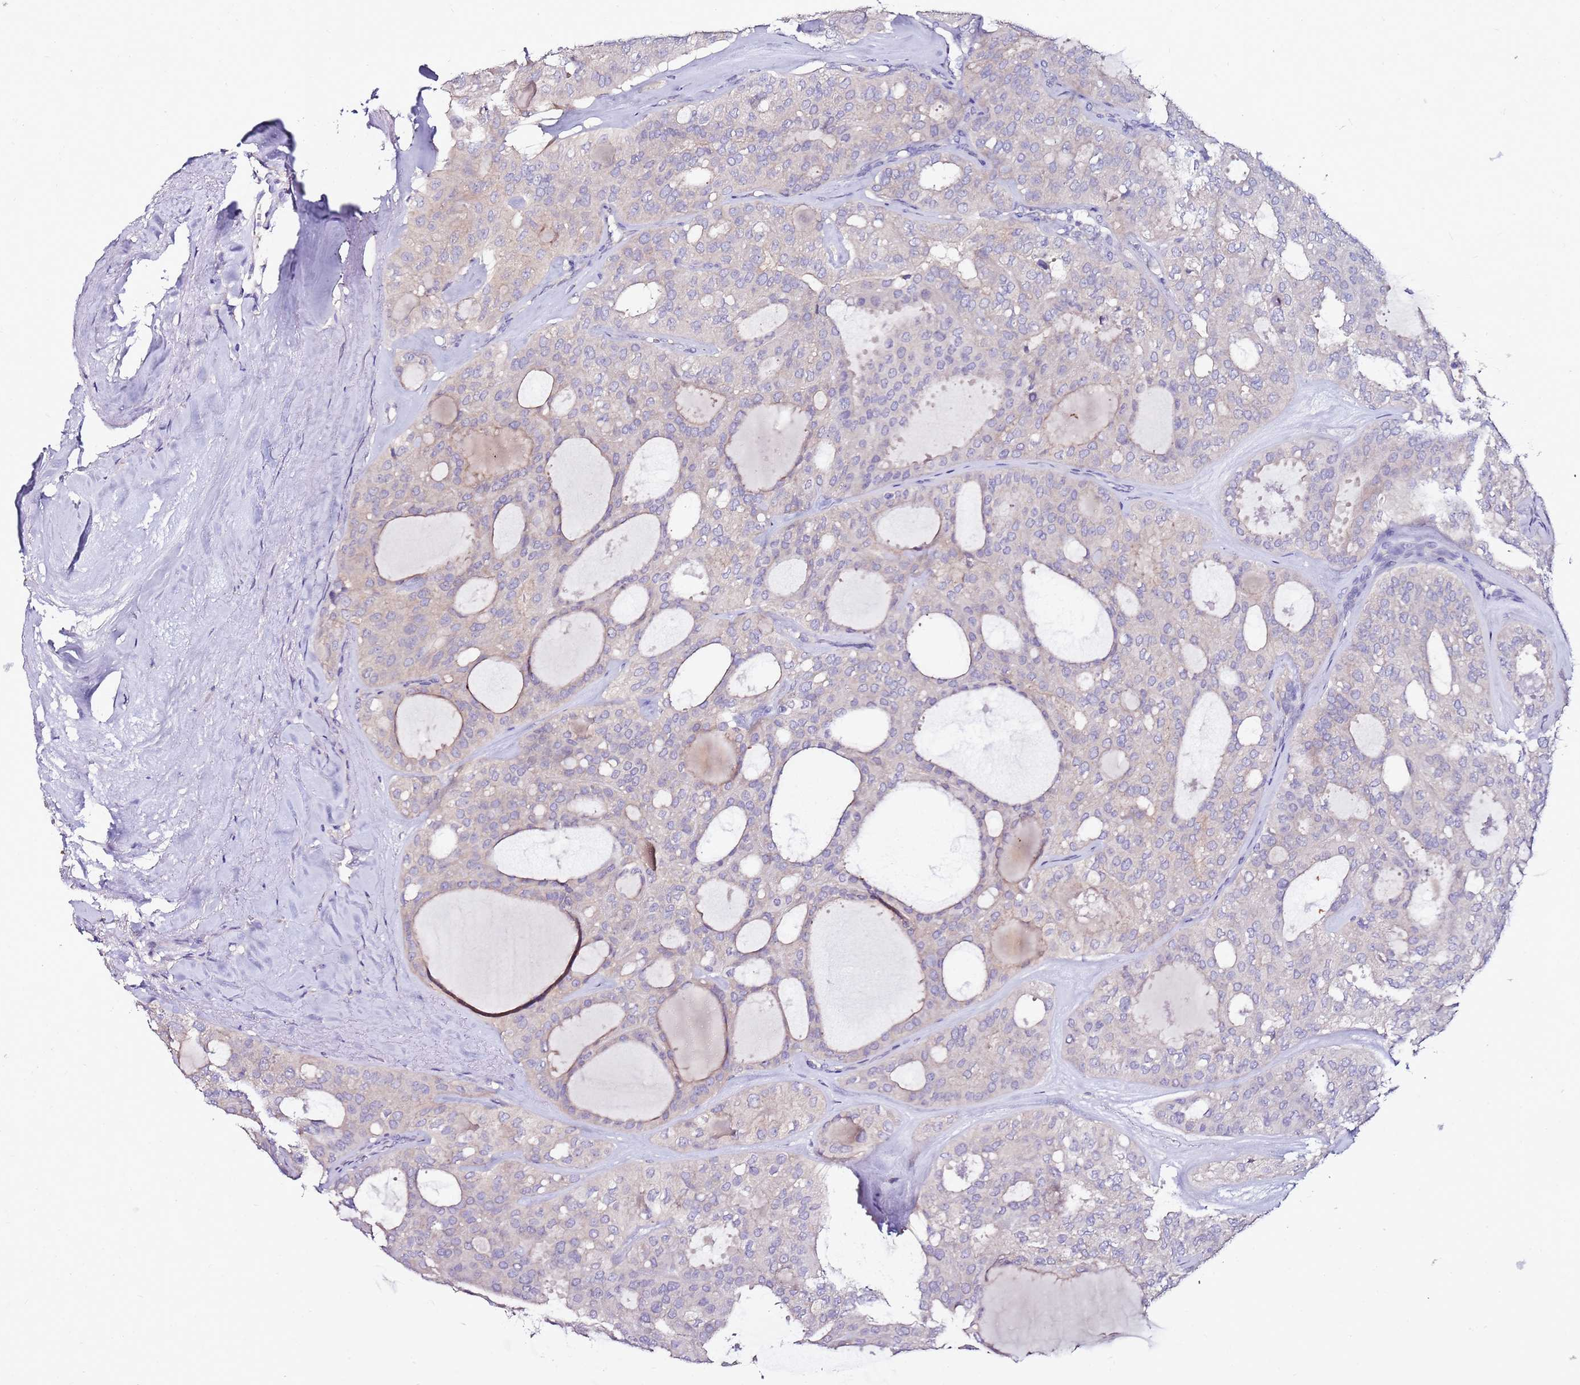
{"staining": {"intensity": "negative", "quantity": "none", "location": "none"}, "tissue": "thyroid cancer", "cell_type": "Tumor cells", "image_type": "cancer", "snomed": [{"axis": "morphology", "description": "Follicular adenoma carcinoma, NOS"}, {"axis": "topography", "description": "Thyroid gland"}], "caption": "High power microscopy photomicrograph of an immunohistochemistry micrograph of thyroid cancer, revealing no significant expression in tumor cells.", "gene": "SRRM5", "patient": {"sex": "male", "age": 75}}